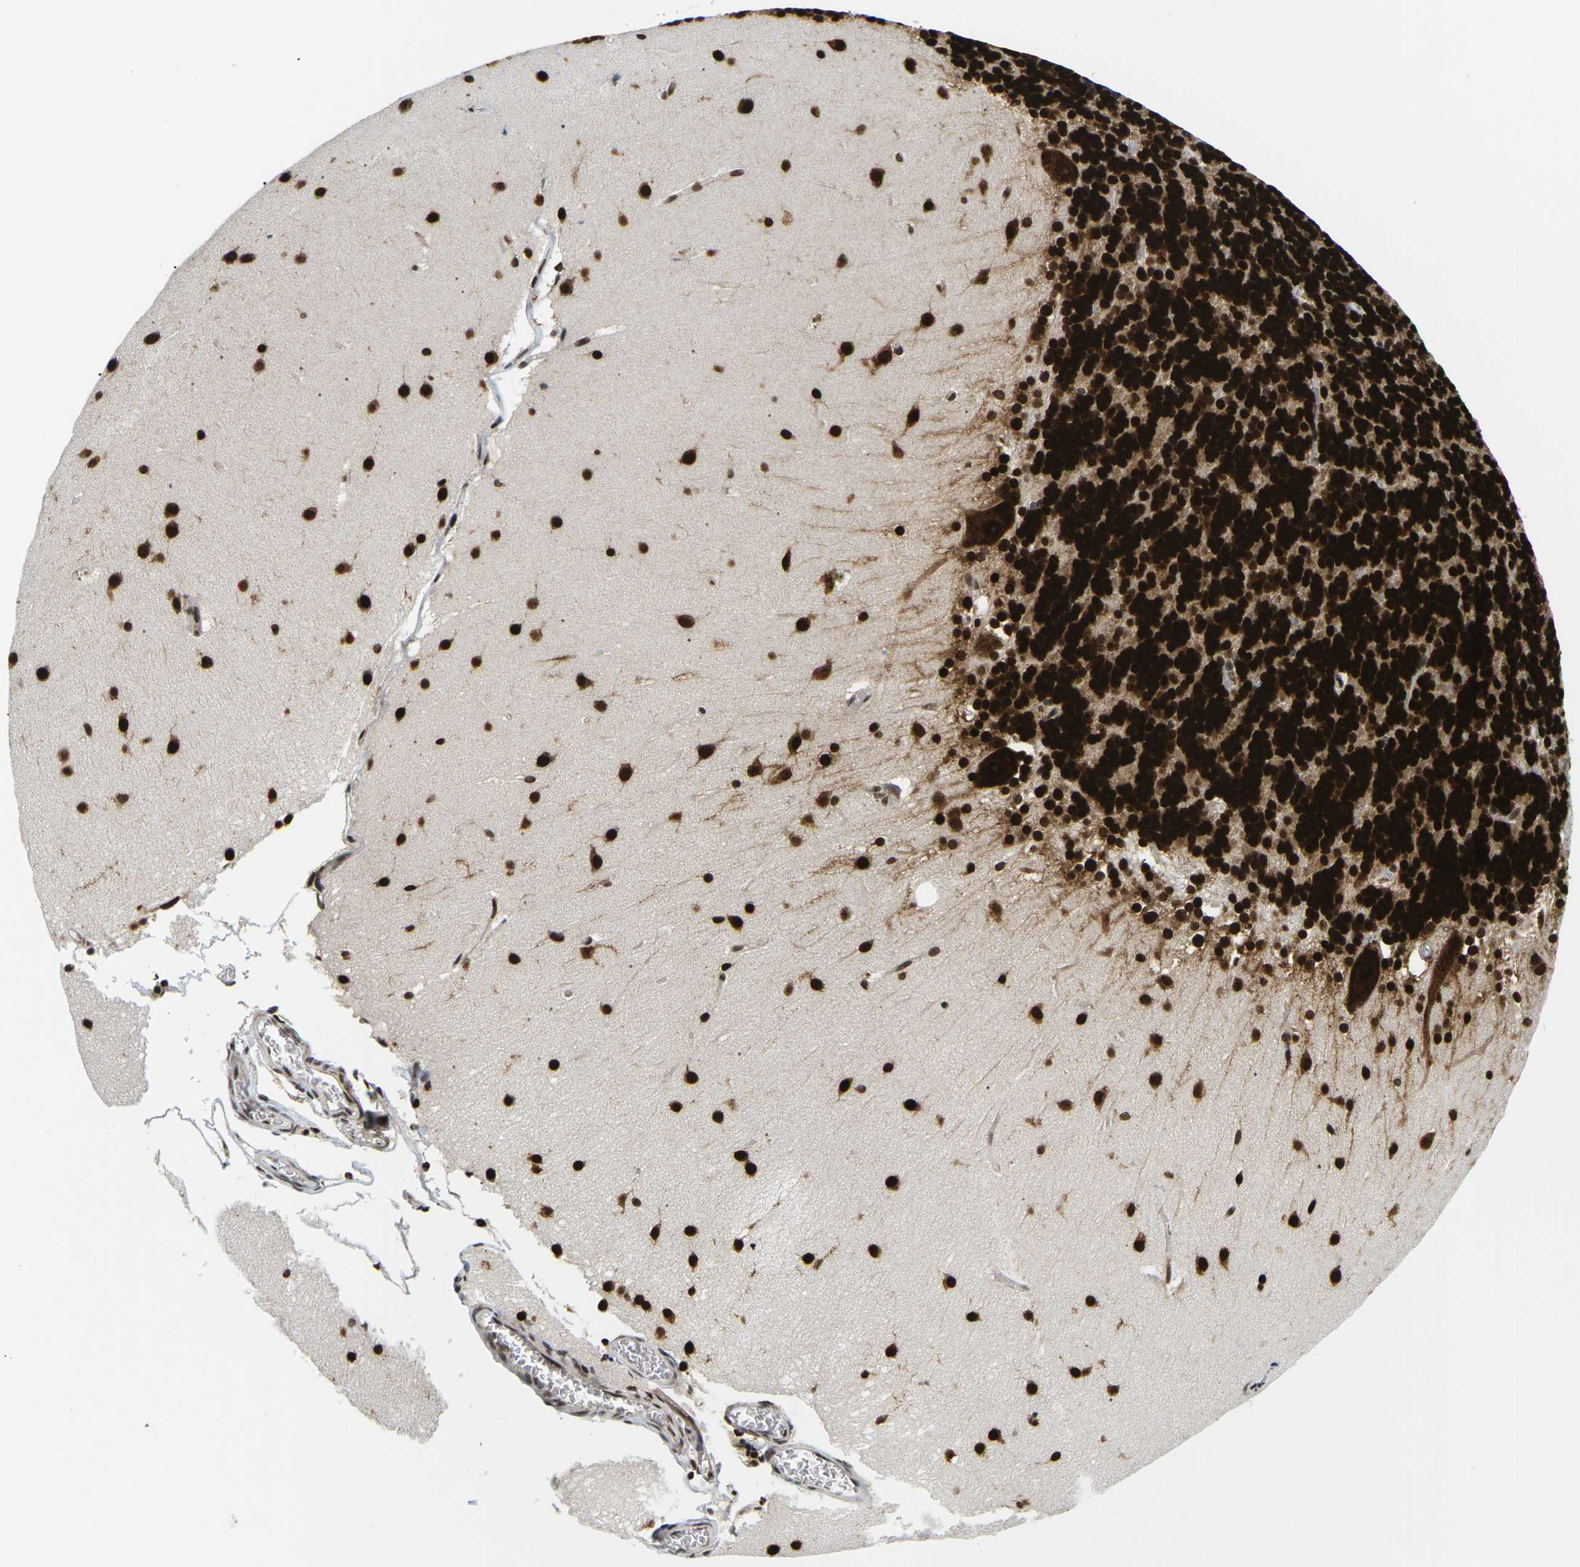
{"staining": {"intensity": "strong", "quantity": ">75%", "location": "nuclear"}, "tissue": "cerebellum", "cell_type": "Cells in granular layer", "image_type": "normal", "snomed": [{"axis": "morphology", "description": "Normal tissue, NOS"}, {"axis": "topography", "description": "Cerebellum"}], "caption": "DAB immunohistochemical staining of normal human cerebellum exhibits strong nuclear protein expression in approximately >75% of cells in granular layer.", "gene": "CELF1", "patient": {"sex": "female", "age": 19}}